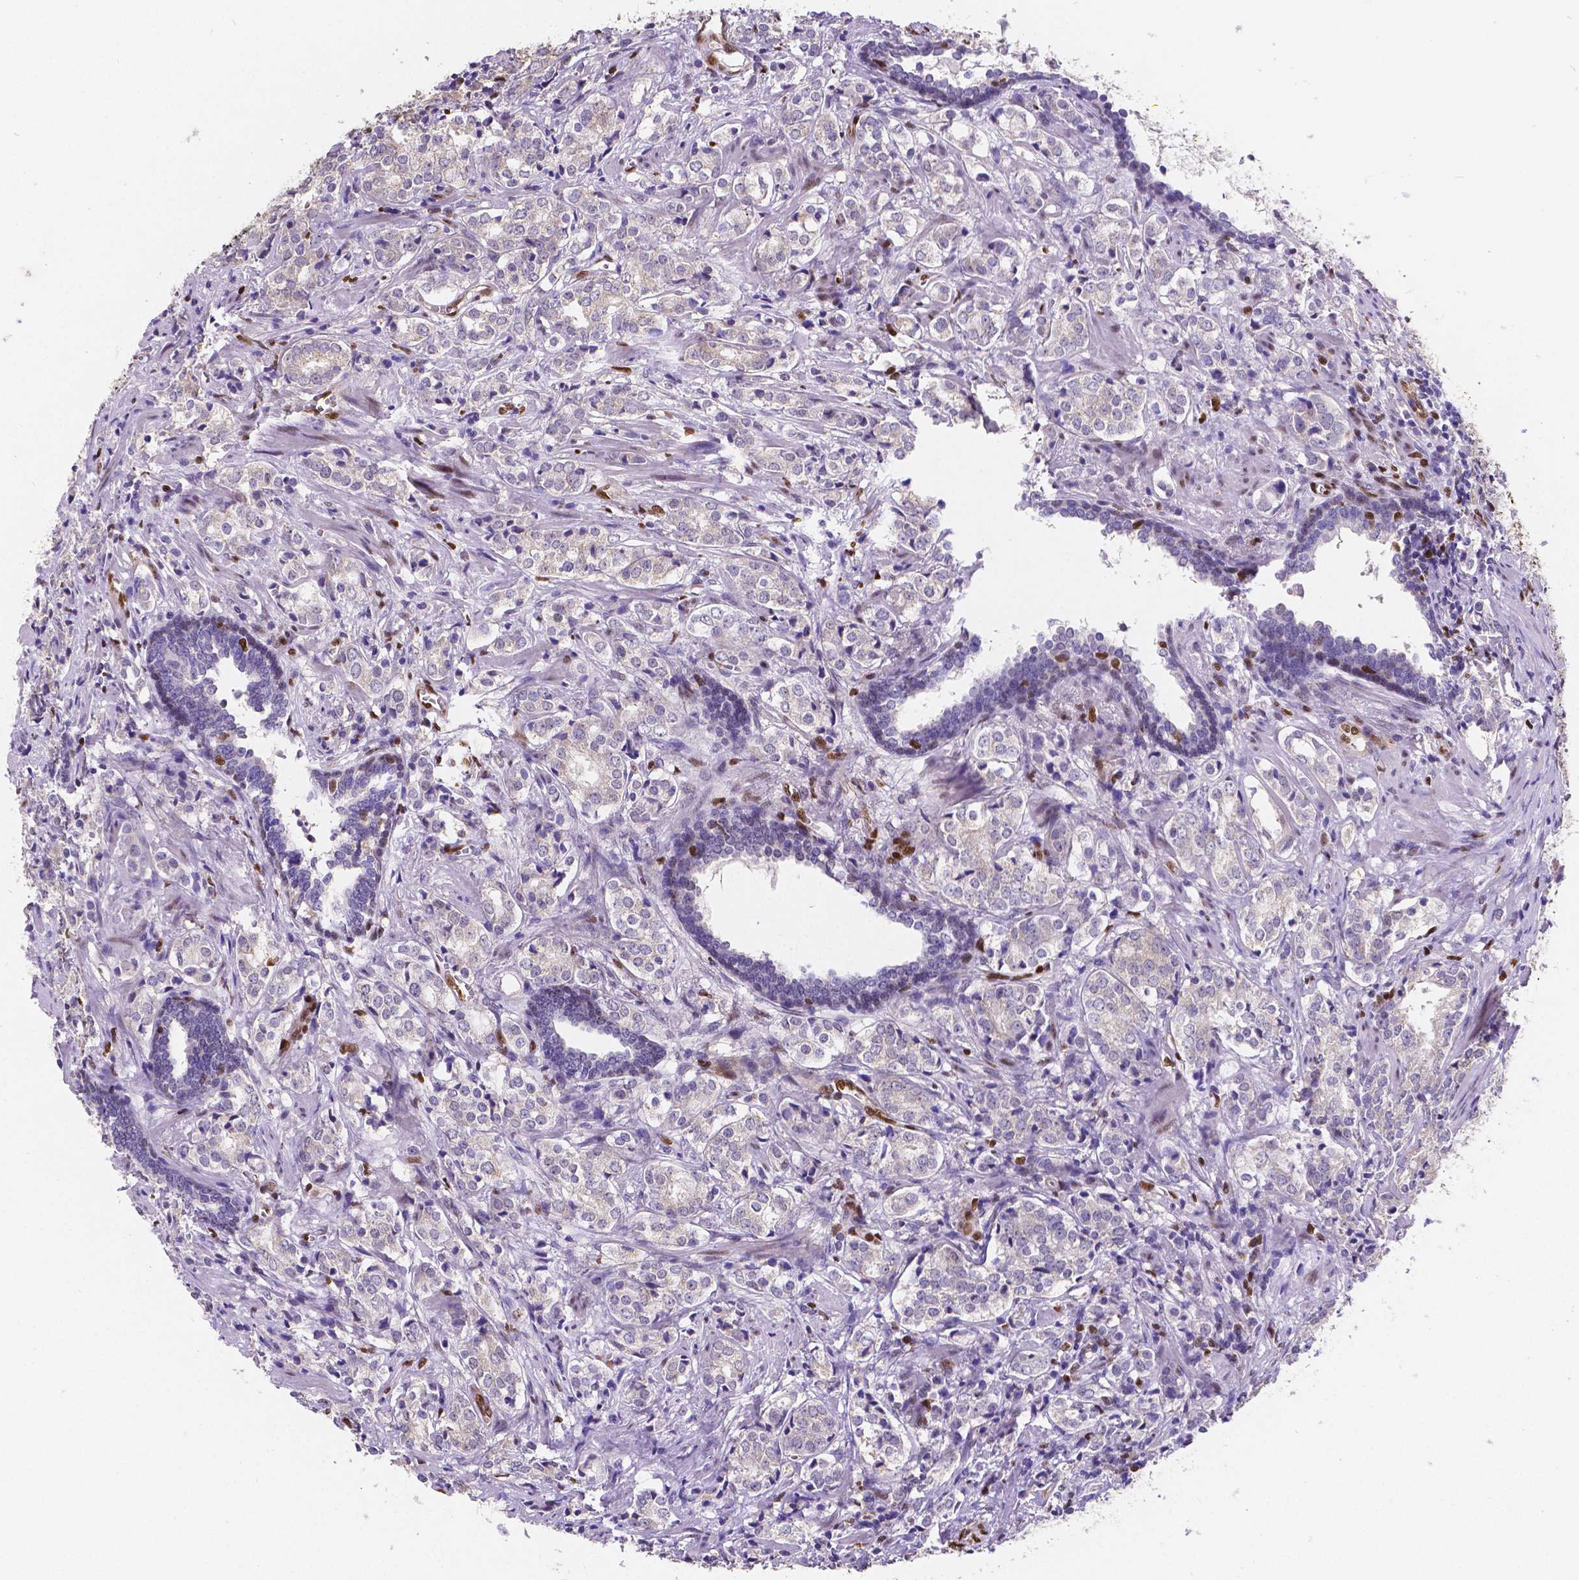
{"staining": {"intensity": "negative", "quantity": "none", "location": "none"}, "tissue": "prostate cancer", "cell_type": "Tumor cells", "image_type": "cancer", "snomed": [{"axis": "morphology", "description": "Adenocarcinoma, NOS"}, {"axis": "topography", "description": "Prostate and seminal vesicle, NOS"}], "caption": "Tumor cells show no significant expression in prostate cancer.", "gene": "MEF2C", "patient": {"sex": "male", "age": 63}}